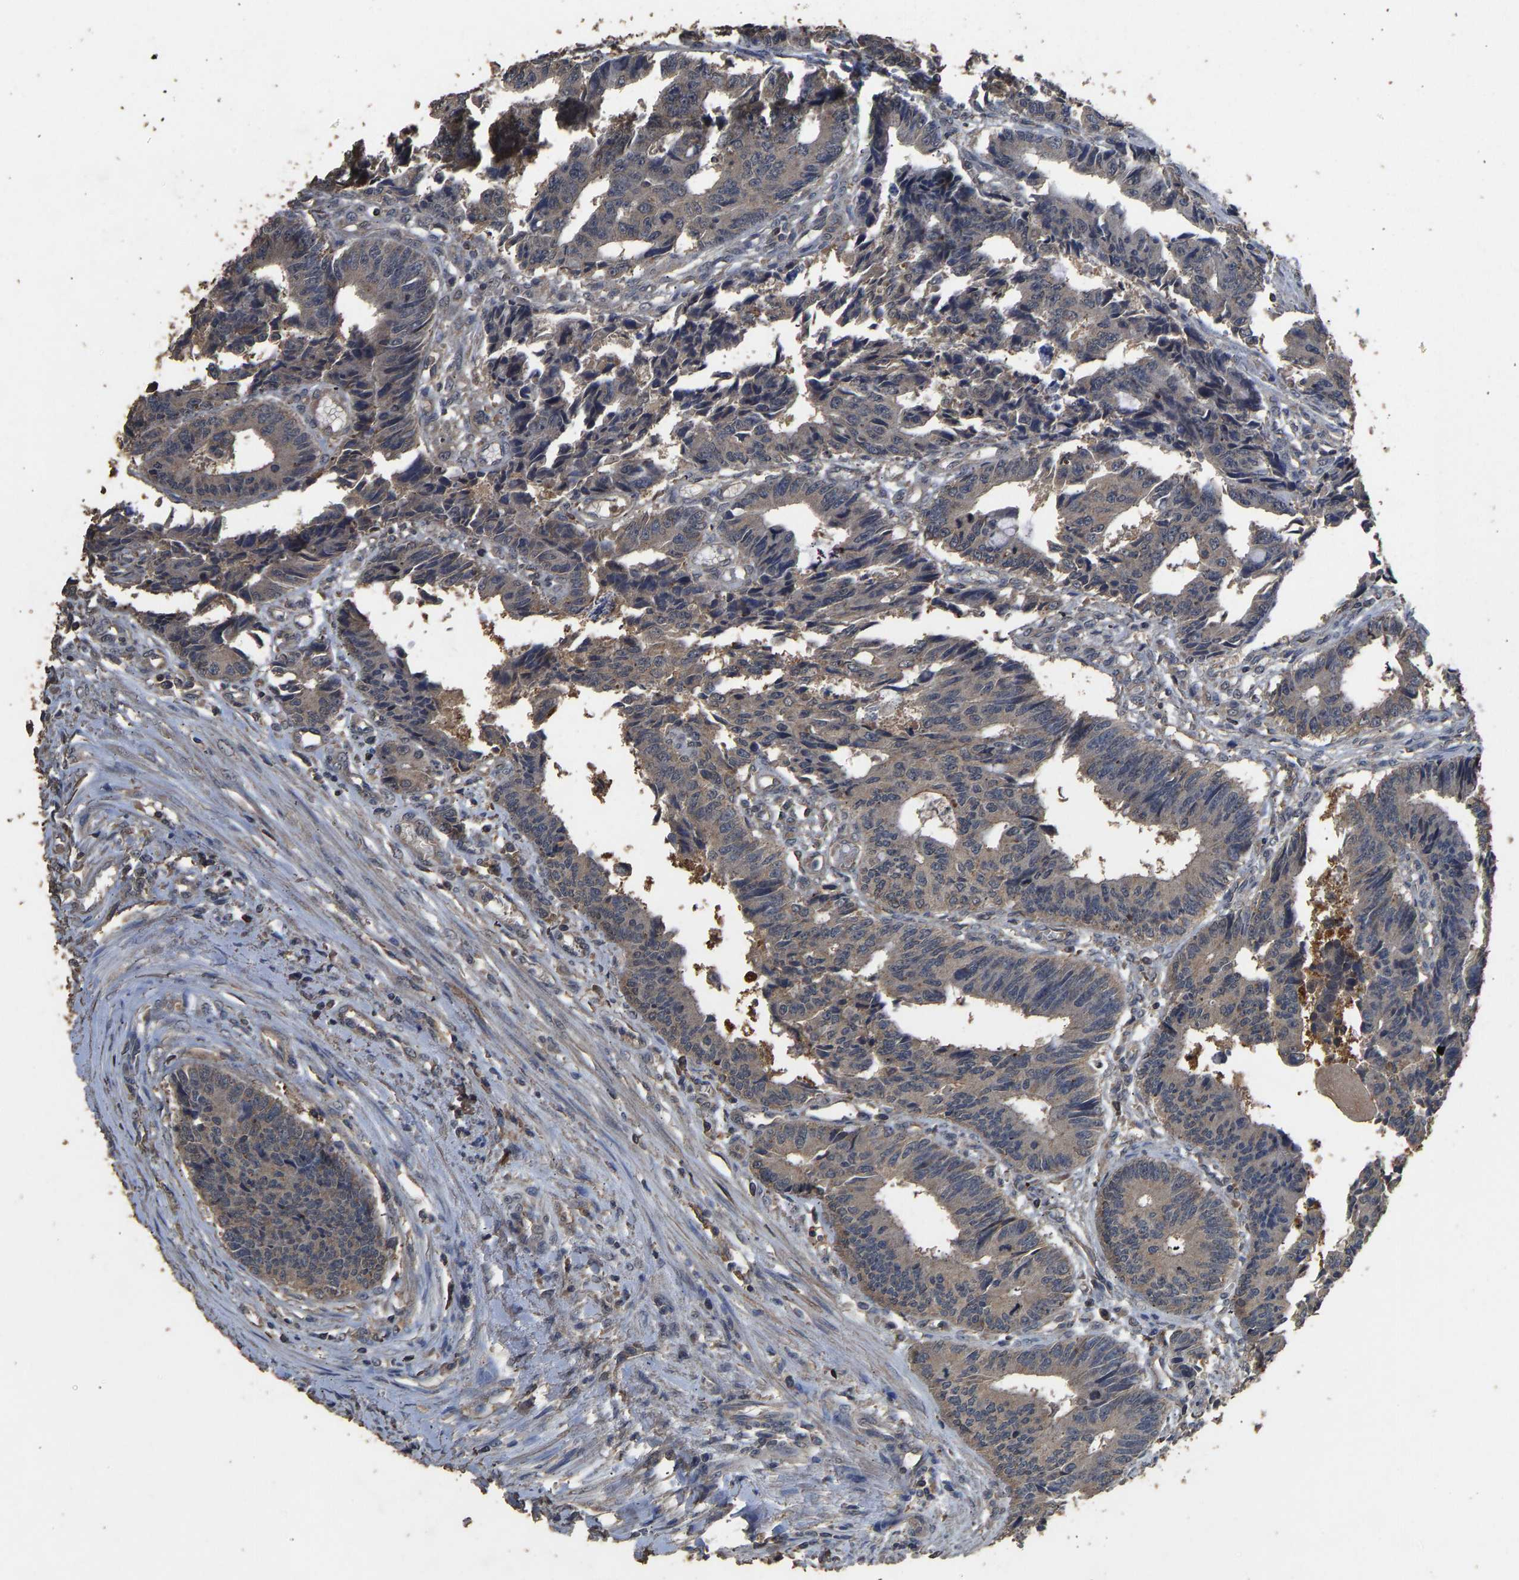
{"staining": {"intensity": "negative", "quantity": "none", "location": "none"}, "tissue": "colorectal cancer", "cell_type": "Tumor cells", "image_type": "cancer", "snomed": [{"axis": "morphology", "description": "Adenocarcinoma, NOS"}, {"axis": "topography", "description": "Rectum"}], "caption": "IHC micrograph of neoplastic tissue: colorectal cancer (adenocarcinoma) stained with DAB demonstrates no significant protein positivity in tumor cells.", "gene": "CIDEC", "patient": {"sex": "male", "age": 84}}